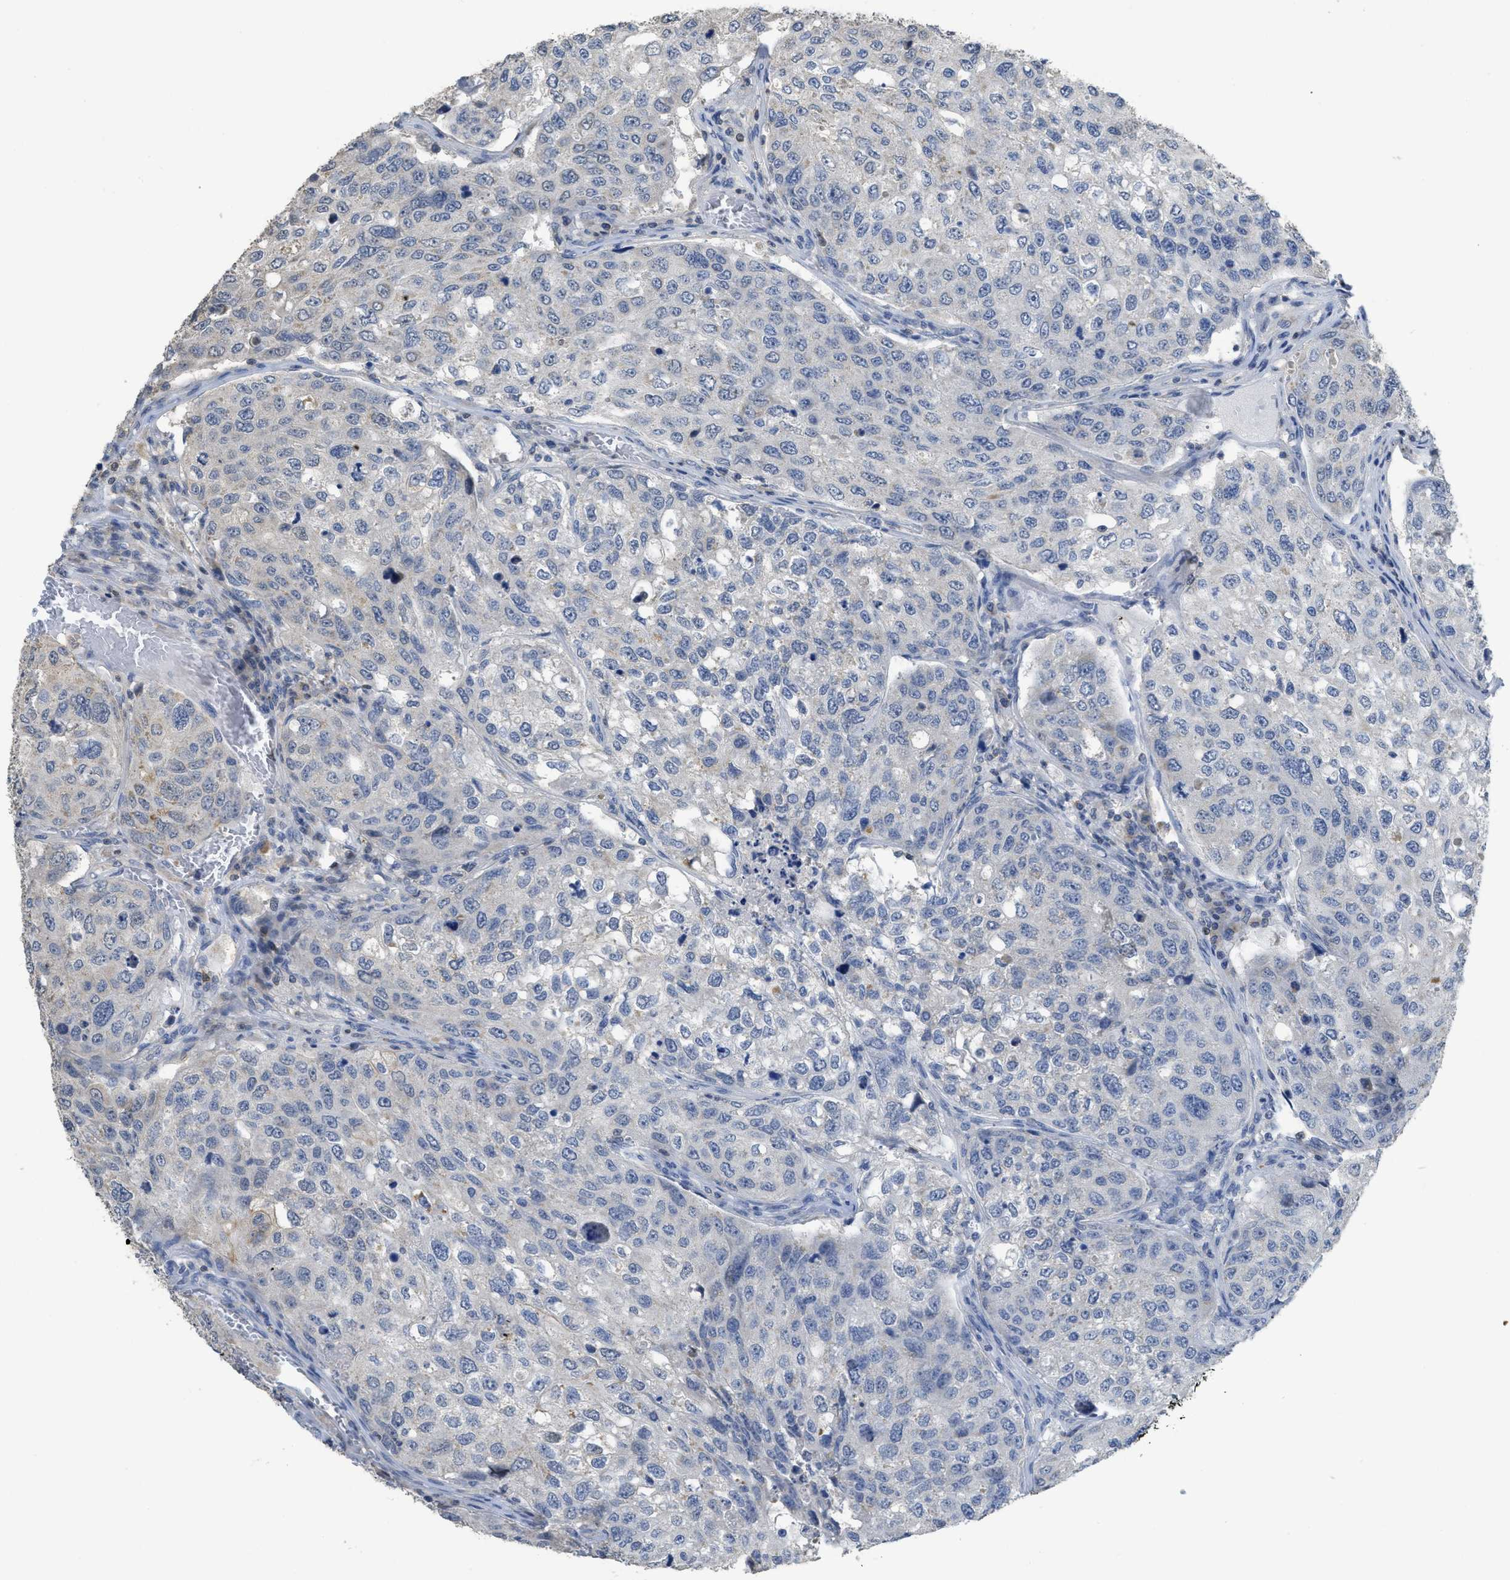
{"staining": {"intensity": "negative", "quantity": "none", "location": "none"}, "tissue": "urothelial cancer", "cell_type": "Tumor cells", "image_type": "cancer", "snomed": [{"axis": "morphology", "description": "Urothelial carcinoma, High grade"}, {"axis": "topography", "description": "Lymph node"}, {"axis": "topography", "description": "Urinary bladder"}], "caption": "Immunohistochemical staining of urothelial cancer exhibits no significant positivity in tumor cells.", "gene": "SFXN2", "patient": {"sex": "male", "age": 51}}